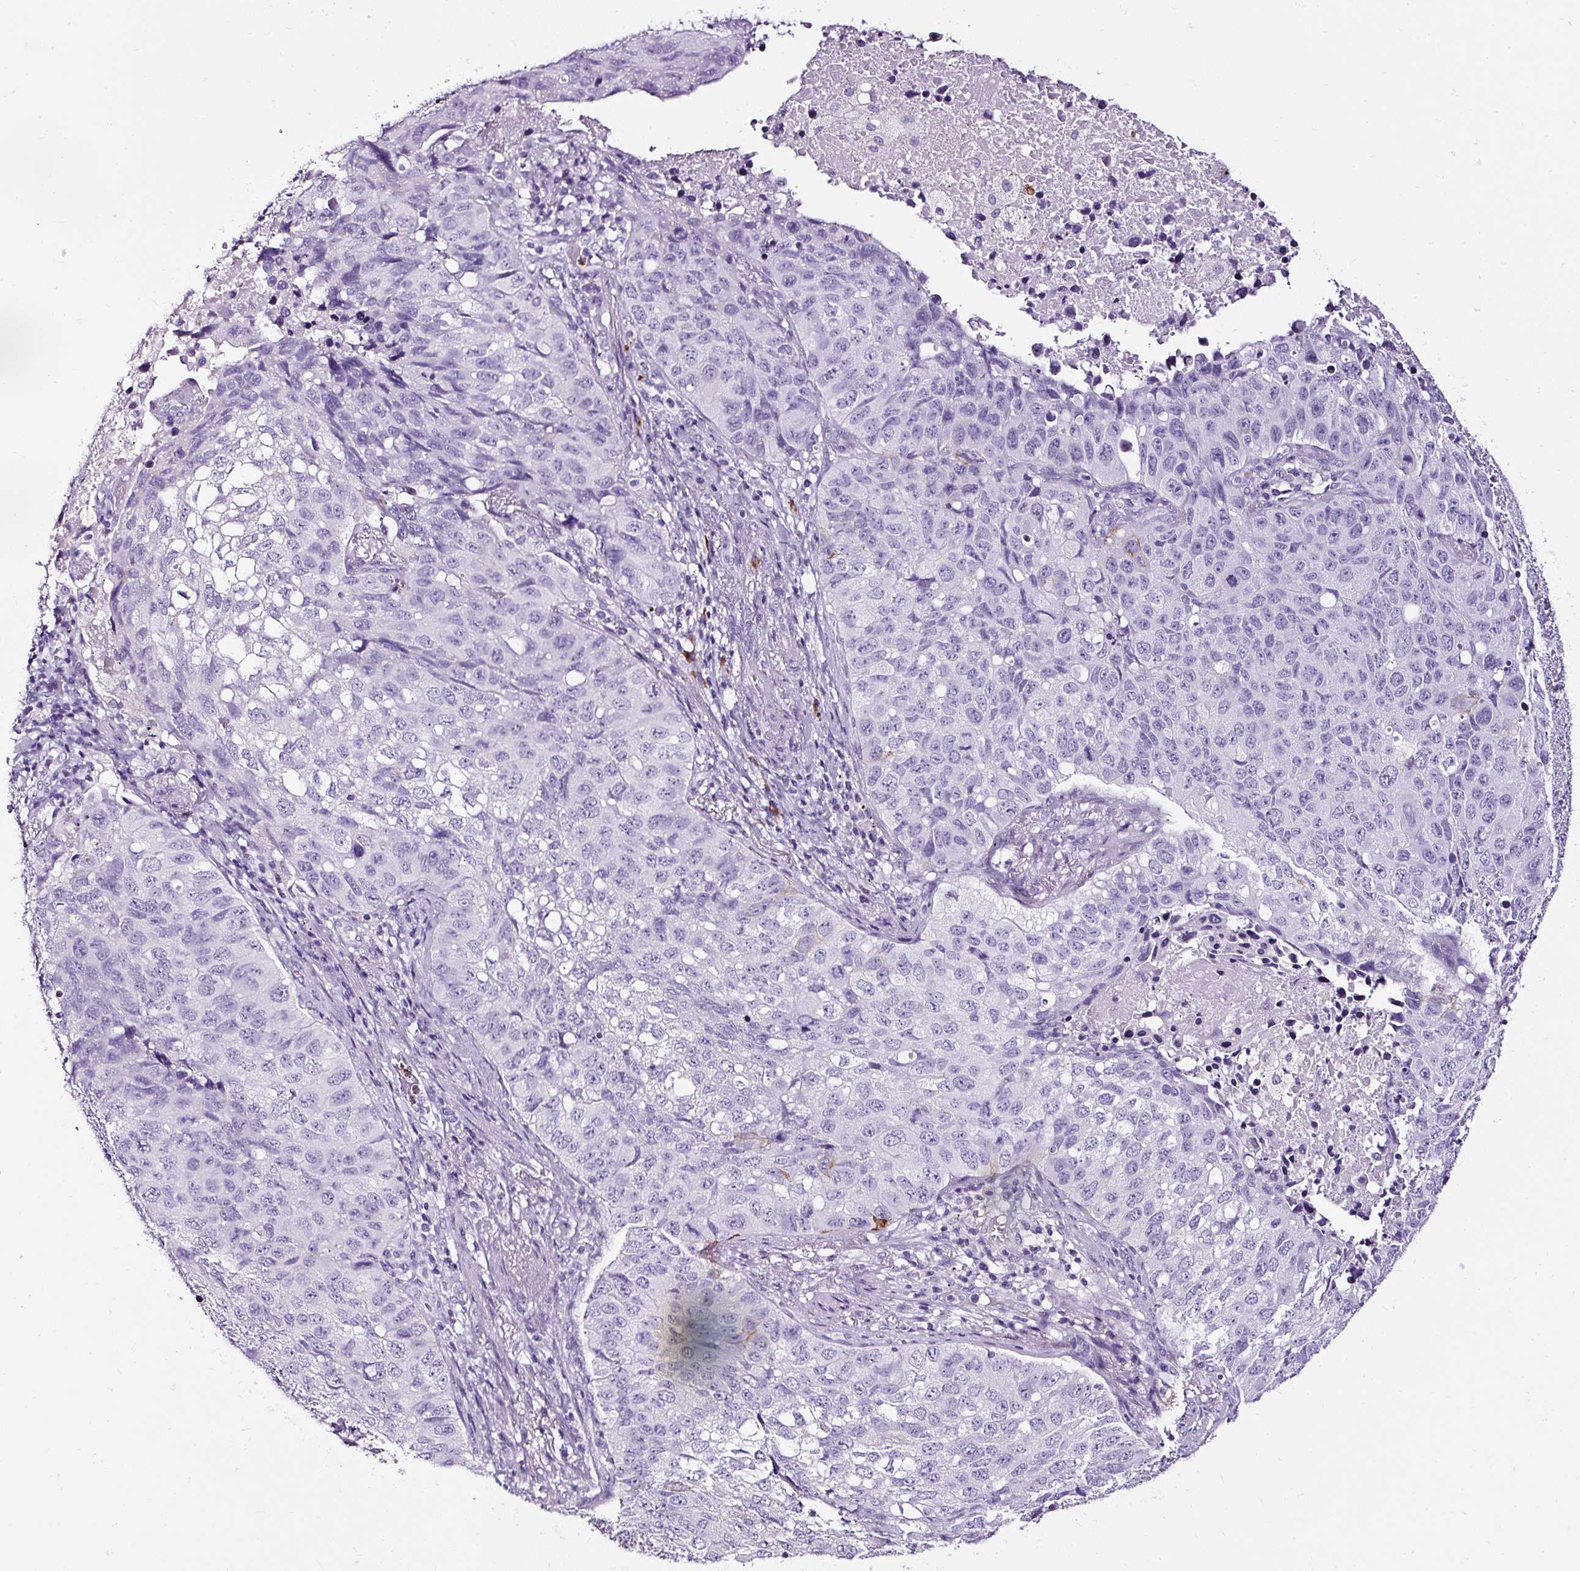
{"staining": {"intensity": "negative", "quantity": "none", "location": "none"}, "tissue": "lung cancer", "cell_type": "Tumor cells", "image_type": "cancer", "snomed": [{"axis": "morphology", "description": "Squamous cell carcinoma, NOS"}, {"axis": "topography", "description": "Lung"}], "caption": "Image shows no protein positivity in tumor cells of lung squamous cell carcinoma tissue.", "gene": "SLC7A8", "patient": {"sex": "male", "age": 60}}